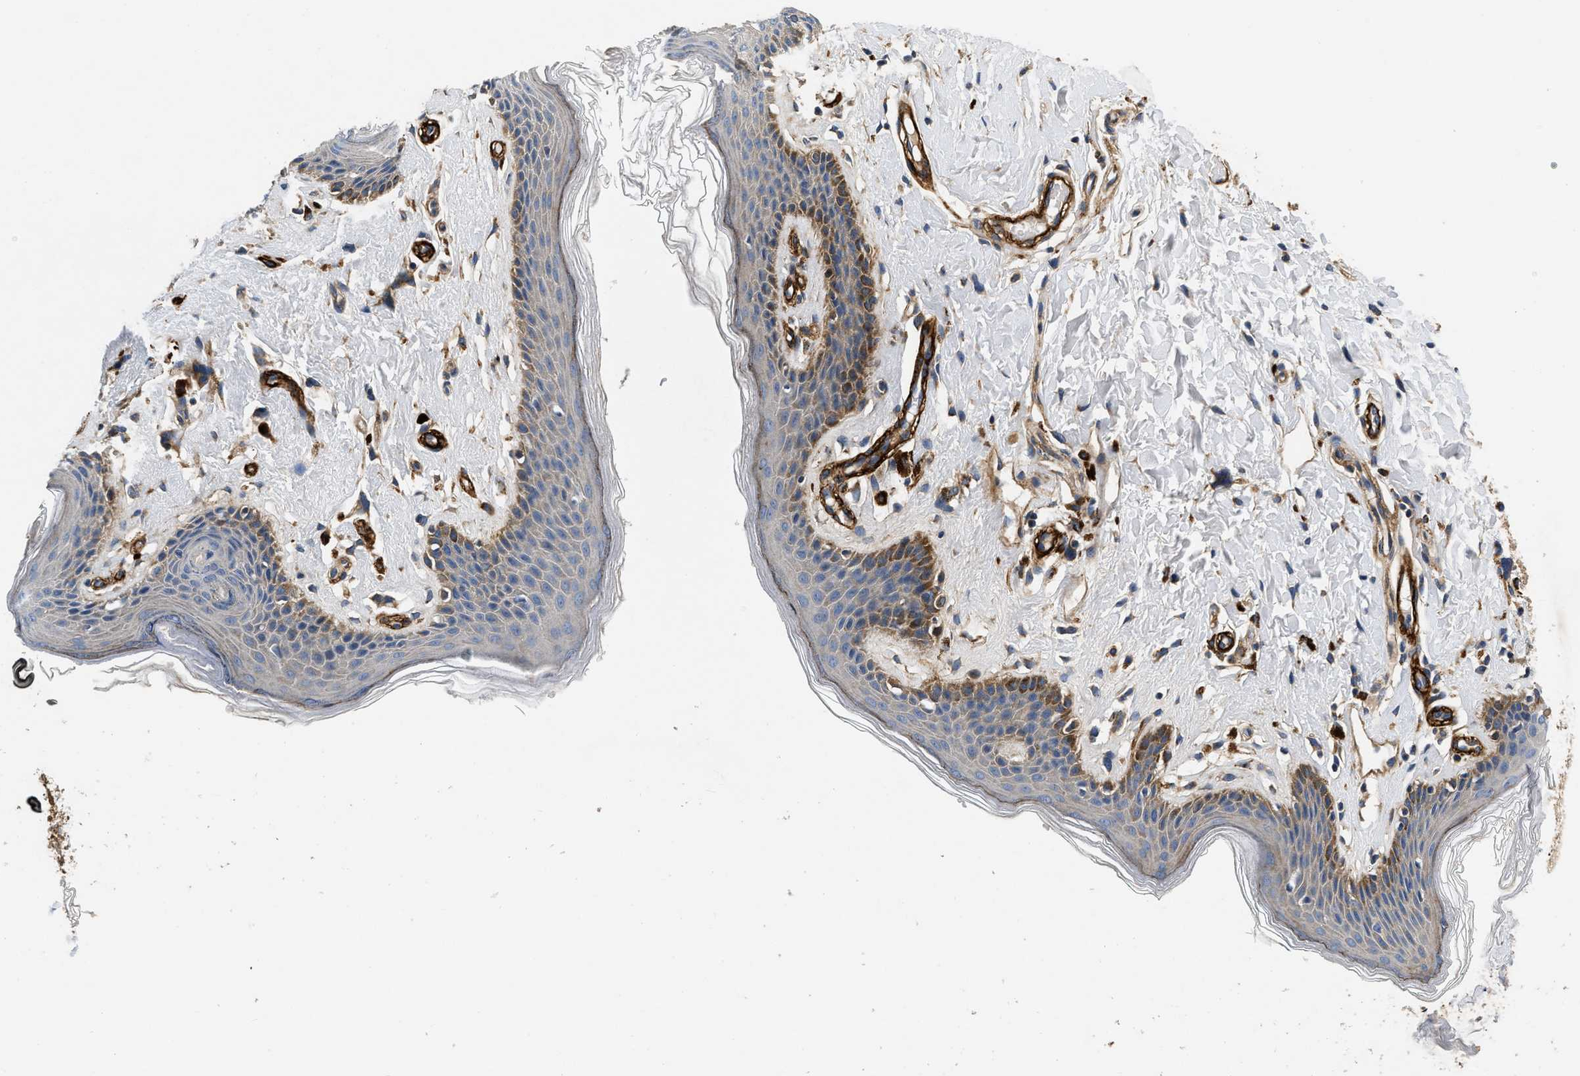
{"staining": {"intensity": "moderate", "quantity": "25%-75%", "location": "cytoplasmic/membranous"}, "tissue": "skin", "cell_type": "Epidermal cells", "image_type": "normal", "snomed": [{"axis": "morphology", "description": "Normal tissue, NOS"}, {"axis": "topography", "description": "Vulva"}], "caption": "Skin stained with a brown dye reveals moderate cytoplasmic/membranous positive expression in approximately 25%-75% of epidermal cells.", "gene": "NME6", "patient": {"sex": "female", "age": 66}}